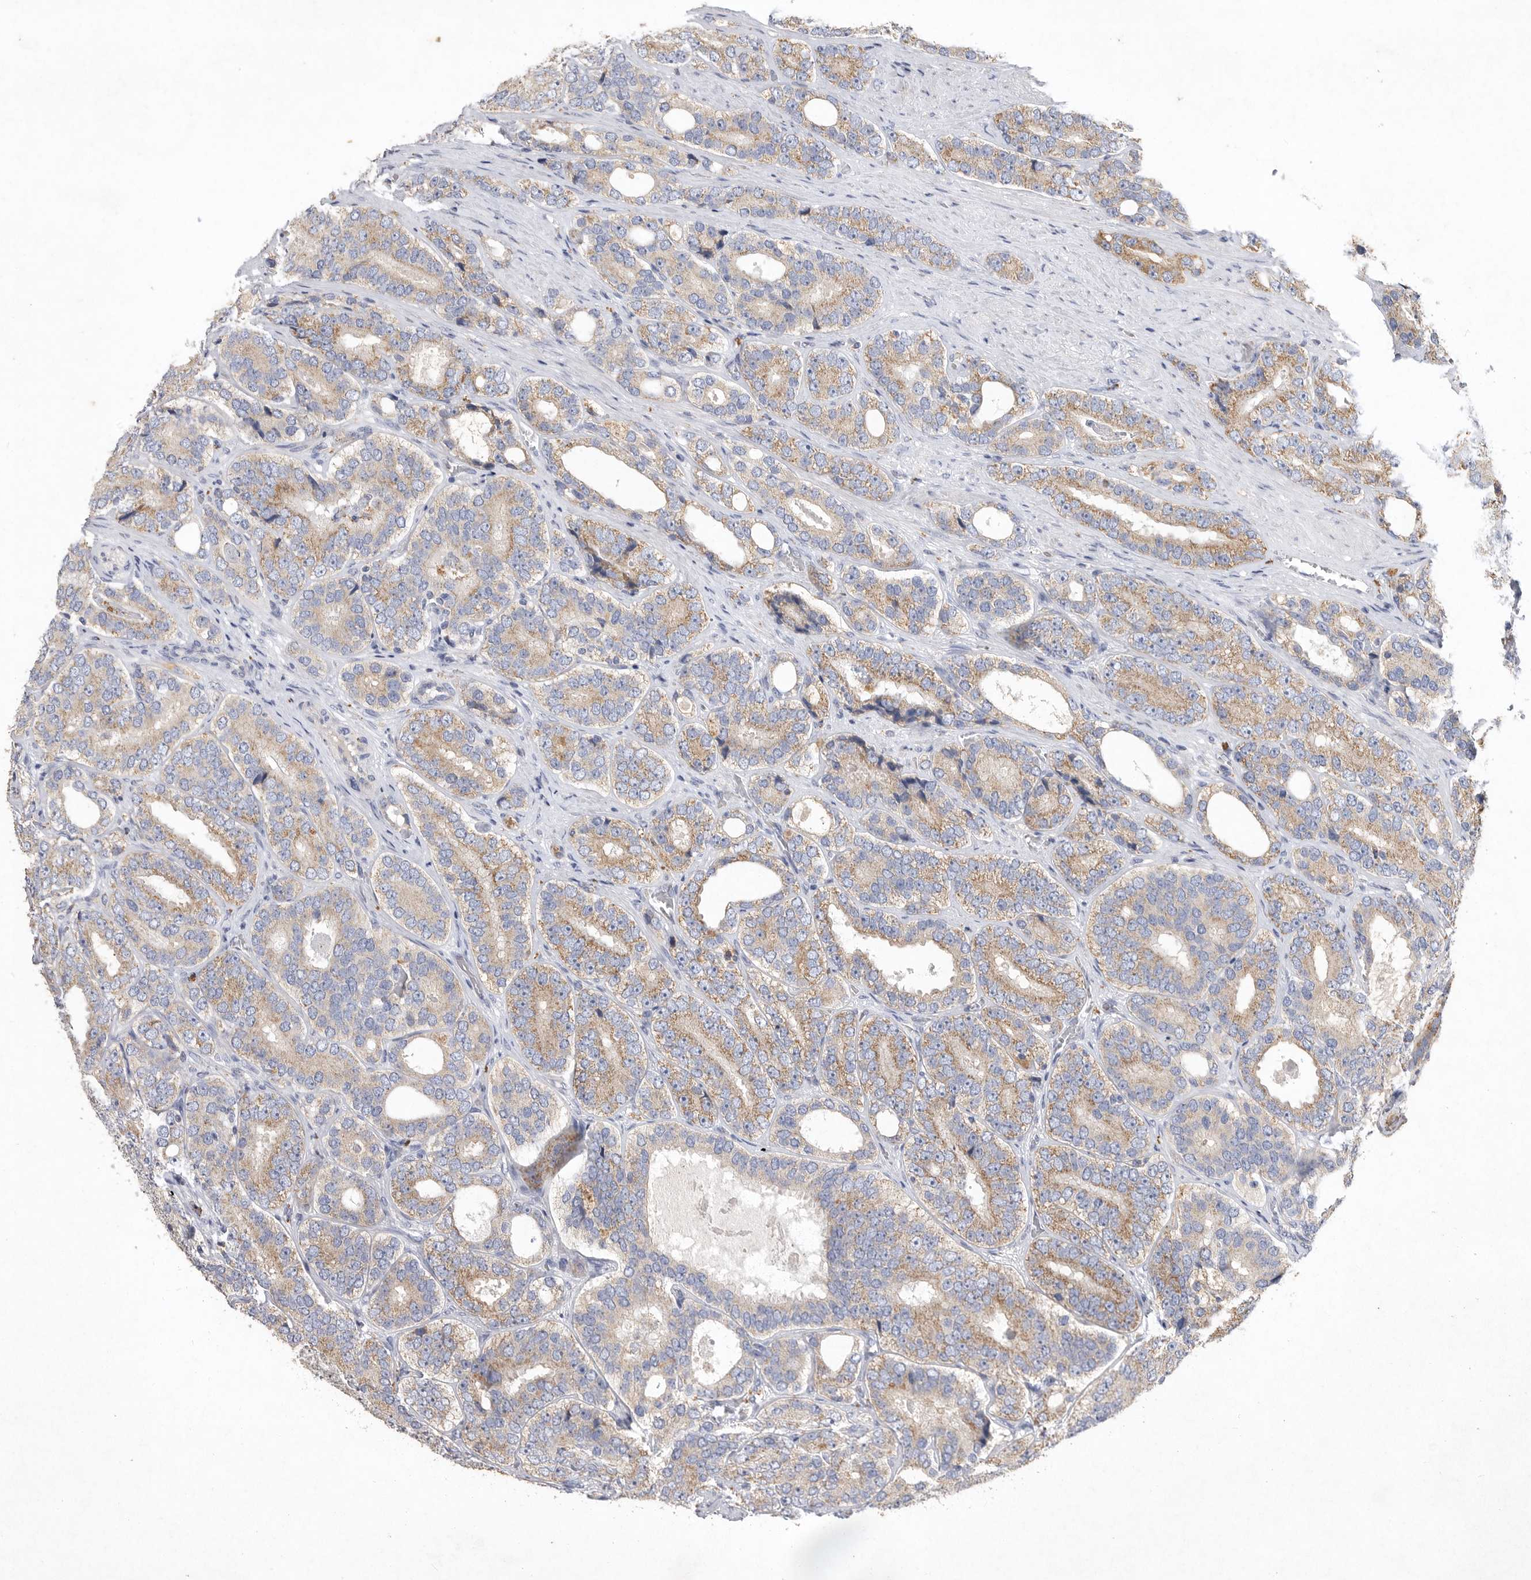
{"staining": {"intensity": "moderate", "quantity": ">75%", "location": "cytoplasmic/membranous"}, "tissue": "prostate cancer", "cell_type": "Tumor cells", "image_type": "cancer", "snomed": [{"axis": "morphology", "description": "Adenocarcinoma, High grade"}, {"axis": "topography", "description": "Prostate"}], "caption": "Protein analysis of prostate cancer (adenocarcinoma (high-grade)) tissue shows moderate cytoplasmic/membranous expression in approximately >75% of tumor cells. The staining was performed using DAB, with brown indicating positive protein expression. Nuclei are stained blue with hematoxylin.", "gene": "MRPL41", "patient": {"sex": "male", "age": 56}}